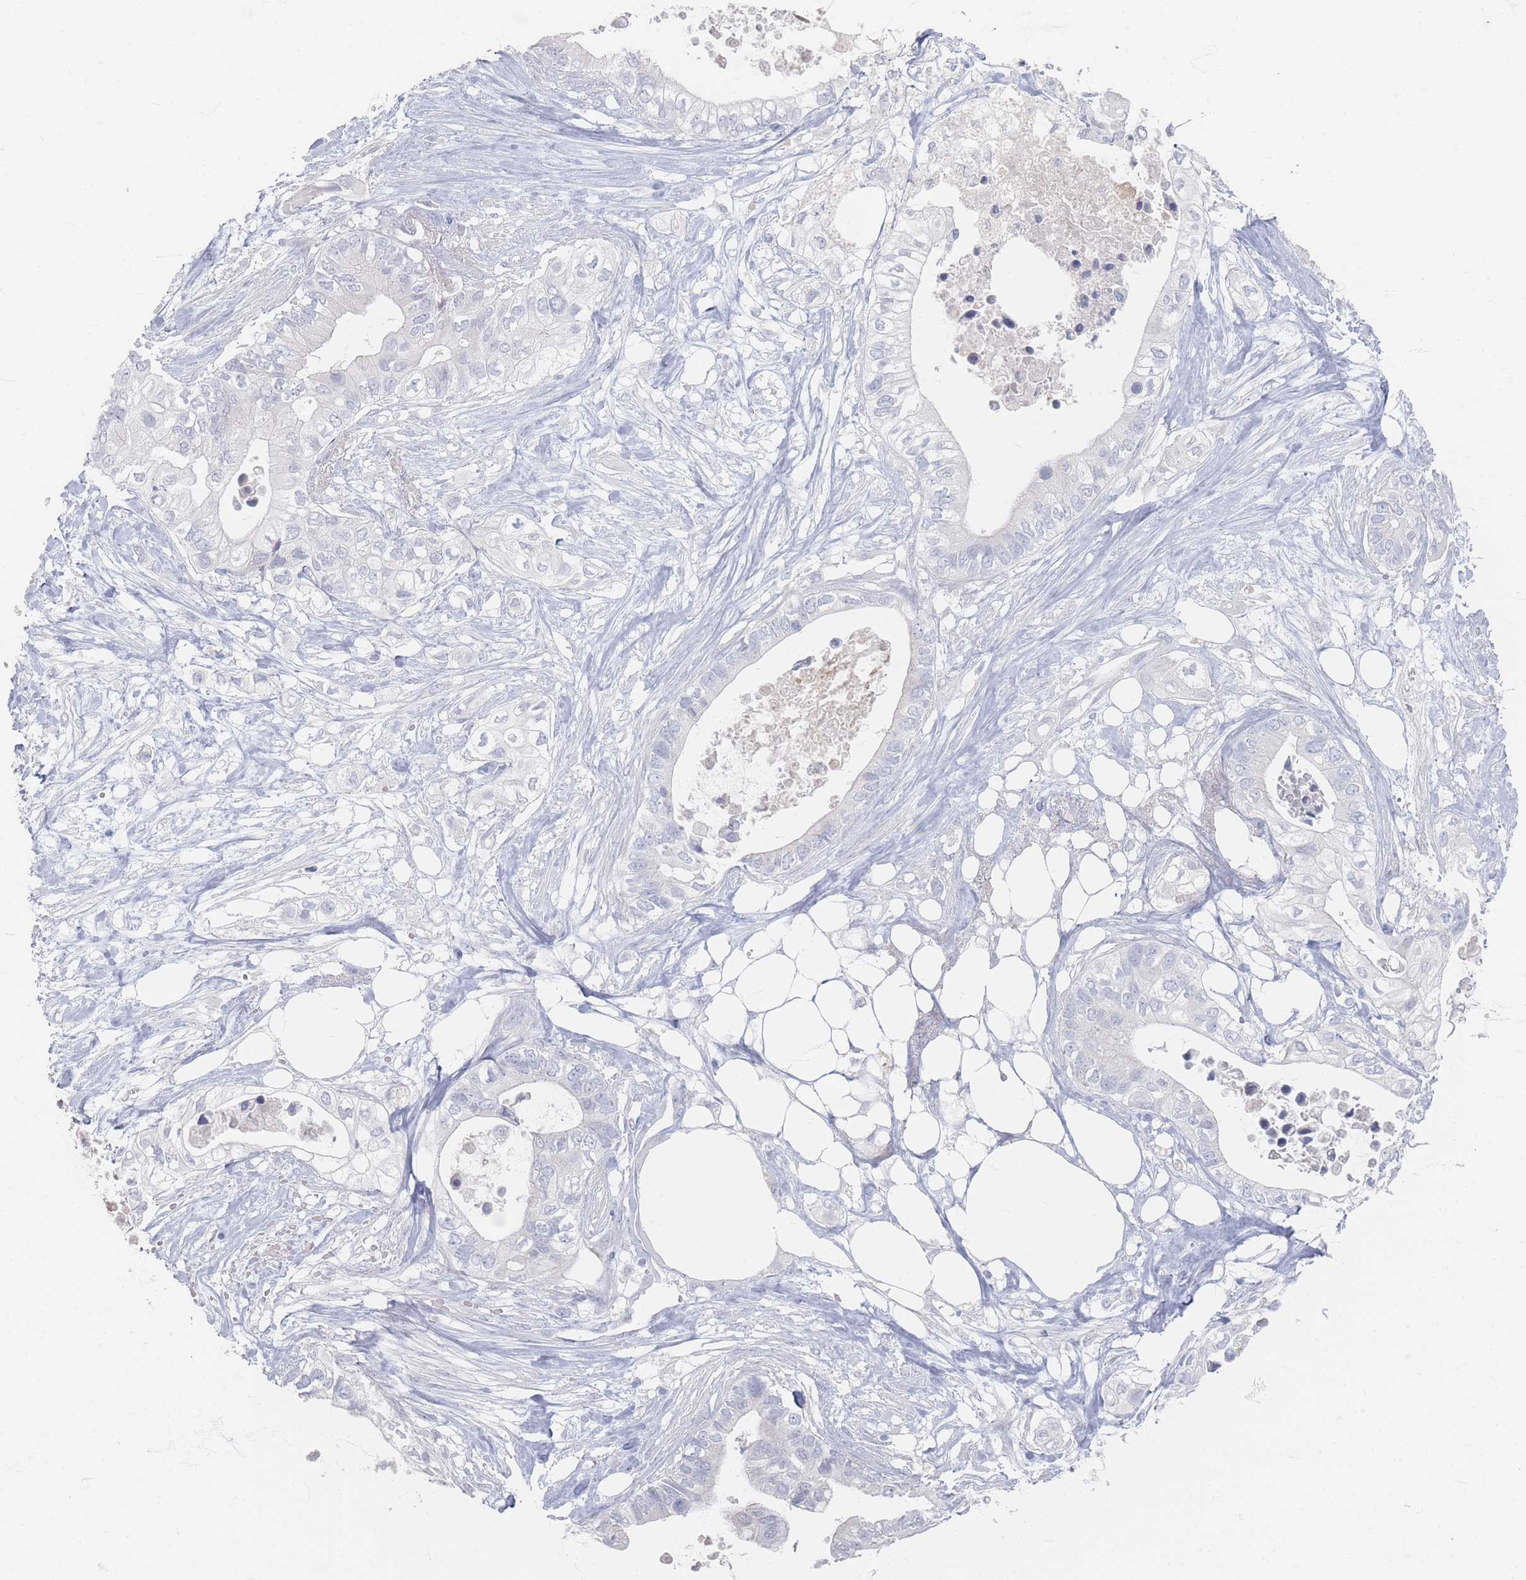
{"staining": {"intensity": "negative", "quantity": "none", "location": "none"}, "tissue": "pancreatic cancer", "cell_type": "Tumor cells", "image_type": "cancer", "snomed": [{"axis": "morphology", "description": "Adenocarcinoma, NOS"}, {"axis": "topography", "description": "Pancreas"}], "caption": "This is a micrograph of immunohistochemistry (IHC) staining of pancreatic cancer, which shows no staining in tumor cells. Nuclei are stained in blue.", "gene": "CD37", "patient": {"sex": "female", "age": 63}}